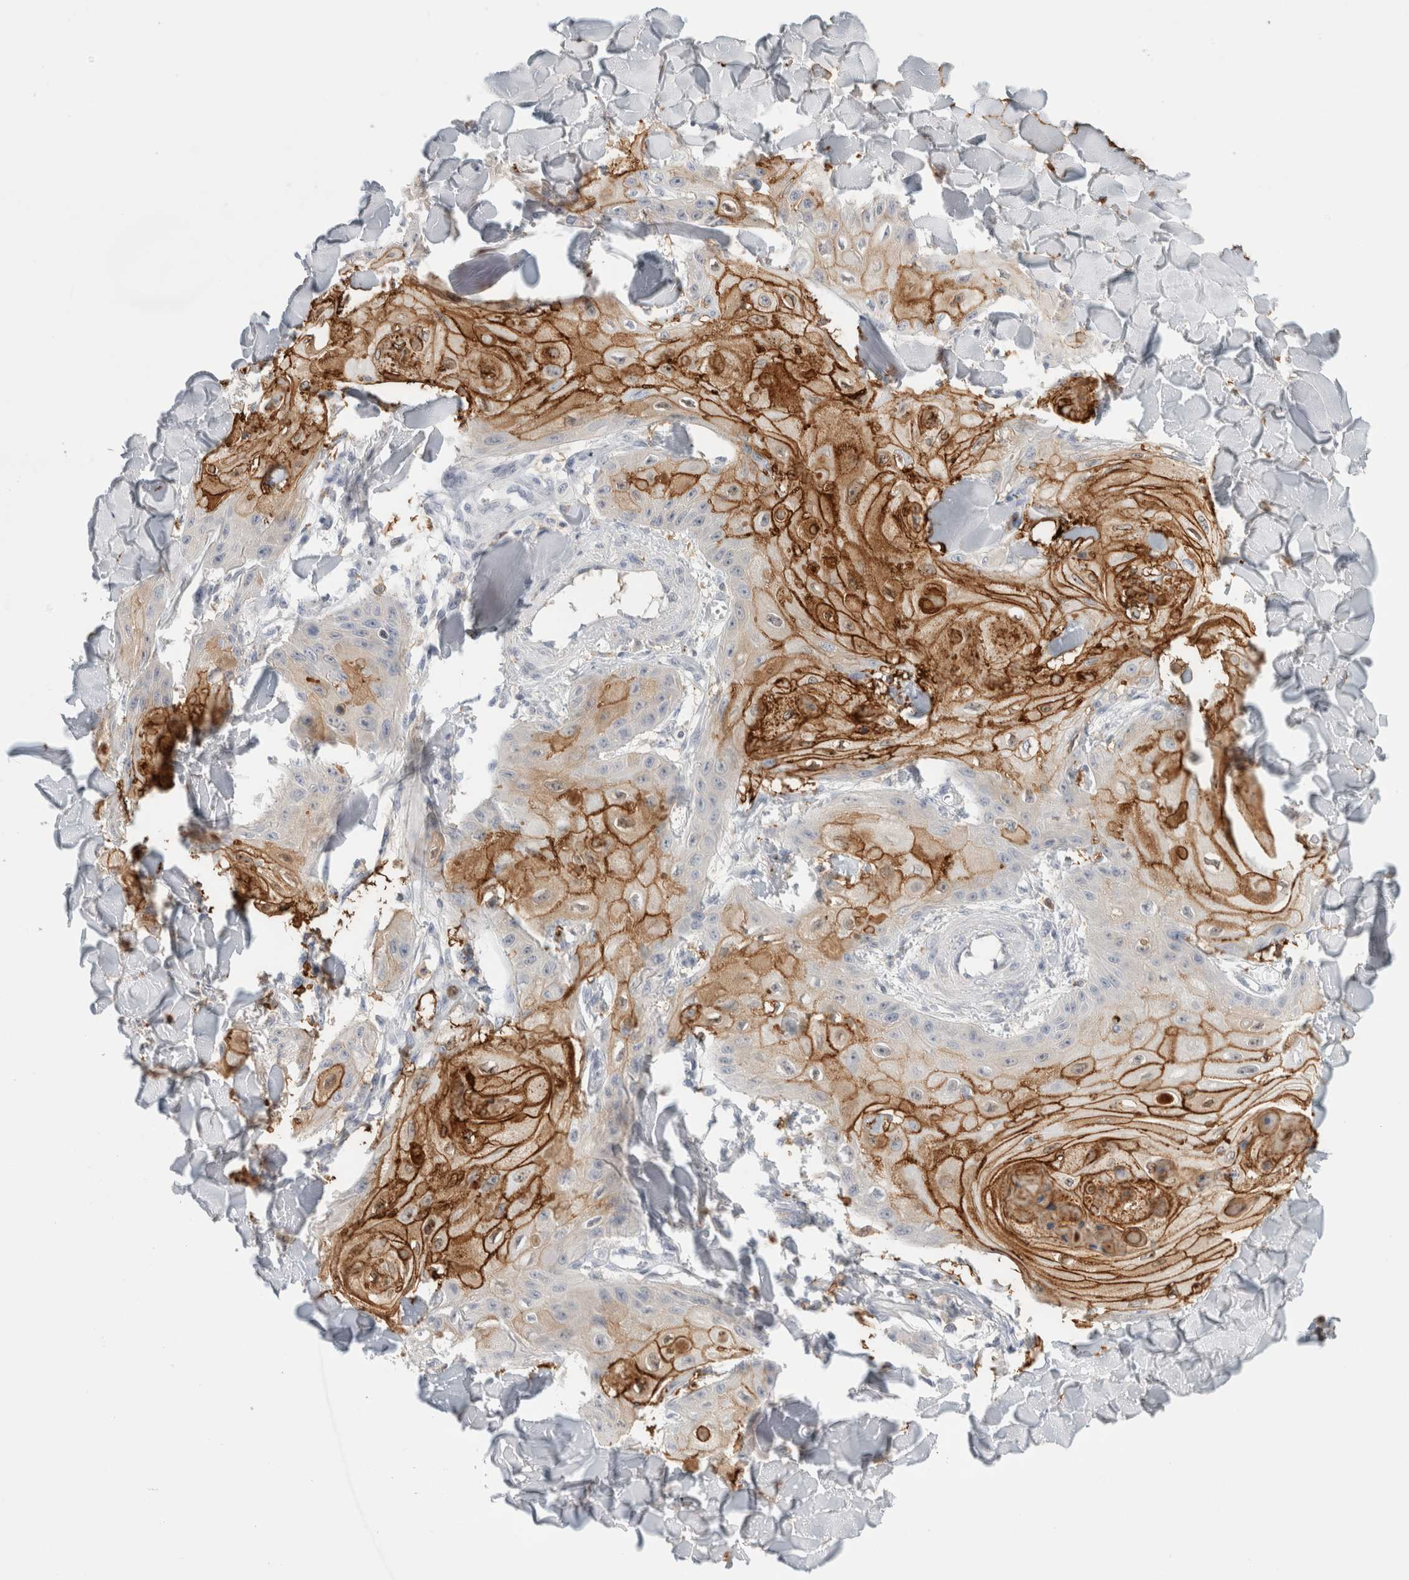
{"staining": {"intensity": "strong", "quantity": "25%-75%", "location": "cytoplasmic/membranous"}, "tissue": "skin cancer", "cell_type": "Tumor cells", "image_type": "cancer", "snomed": [{"axis": "morphology", "description": "Squamous cell carcinoma, NOS"}, {"axis": "topography", "description": "Skin"}], "caption": "An image of skin squamous cell carcinoma stained for a protein exhibits strong cytoplasmic/membranous brown staining in tumor cells.", "gene": "P2RY2", "patient": {"sex": "male", "age": 74}}